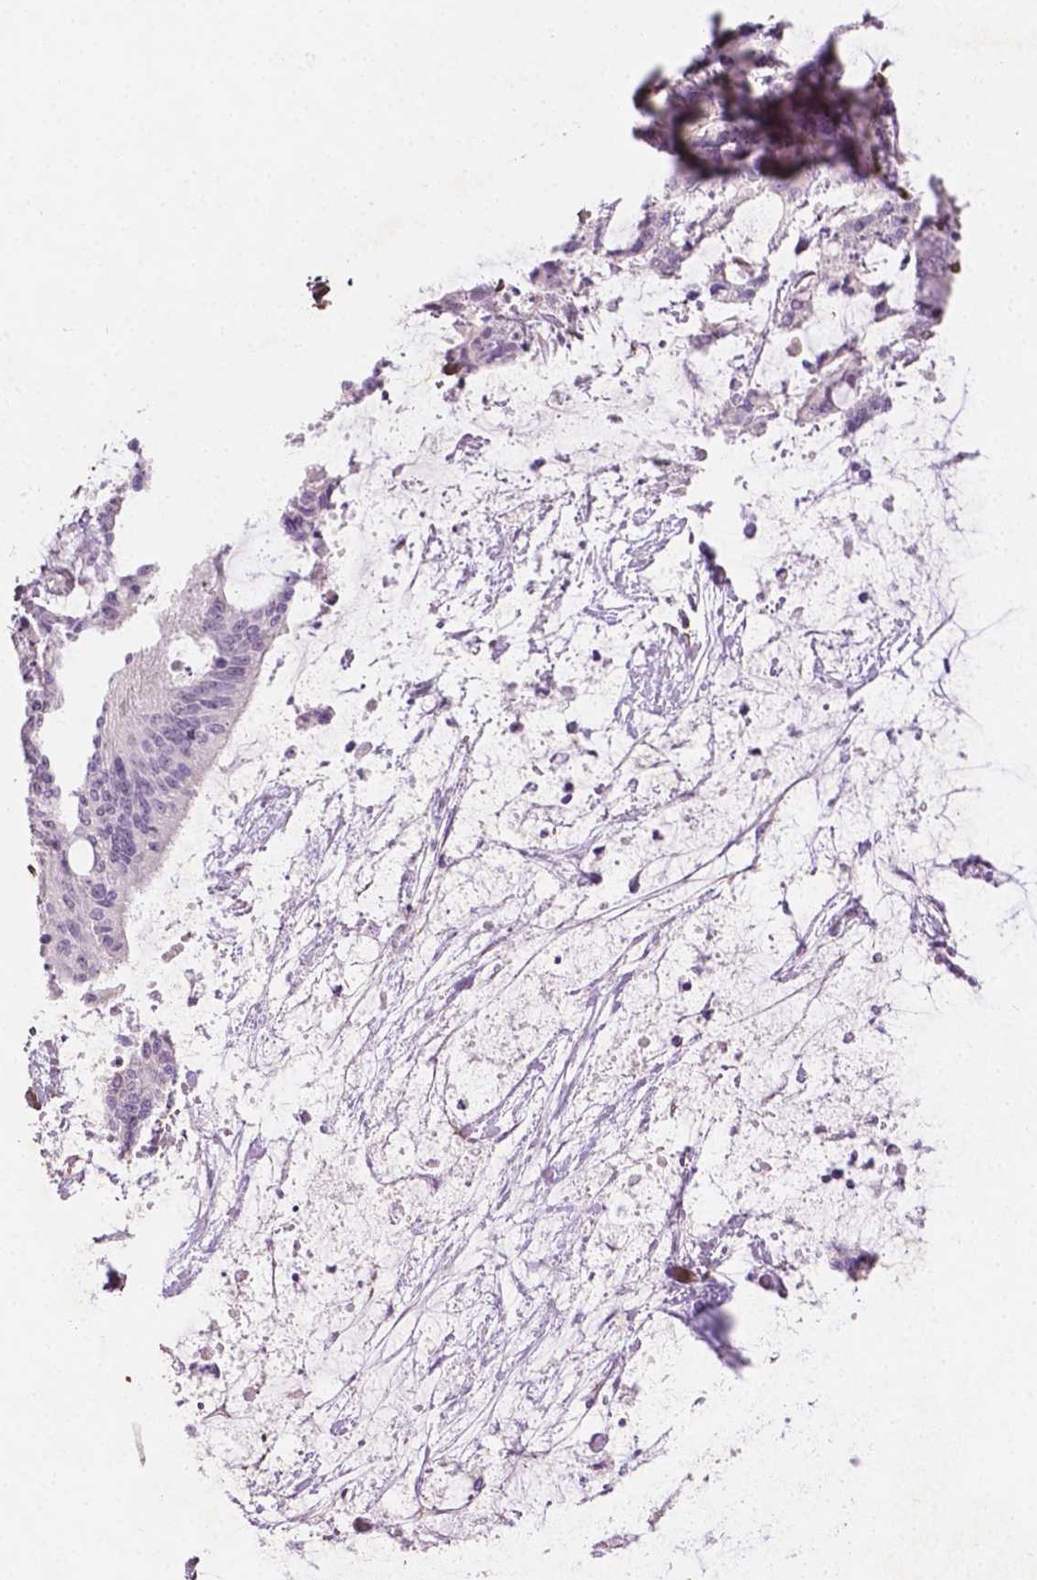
{"staining": {"intensity": "negative", "quantity": "none", "location": "none"}, "tissue": "liver cancer", "cell_type": "Tumor cells", "image_type": "cancer", "snomed": [{"axis": "morphology", "description": "Normal tissue, NOS"}, {"axis": "morphology", "description": "Cholangiocarcinoma"}, {"axis": "topography", "description": "Liver"}, {"axis": "topography", "description": "Peripheral nerve tissue"}], "caption": "Micrograph shows no significant protein positivity in tumor cells of liver cancer.", "gene": "DLG2", "patient": {"sex": "female", "age": 73}}